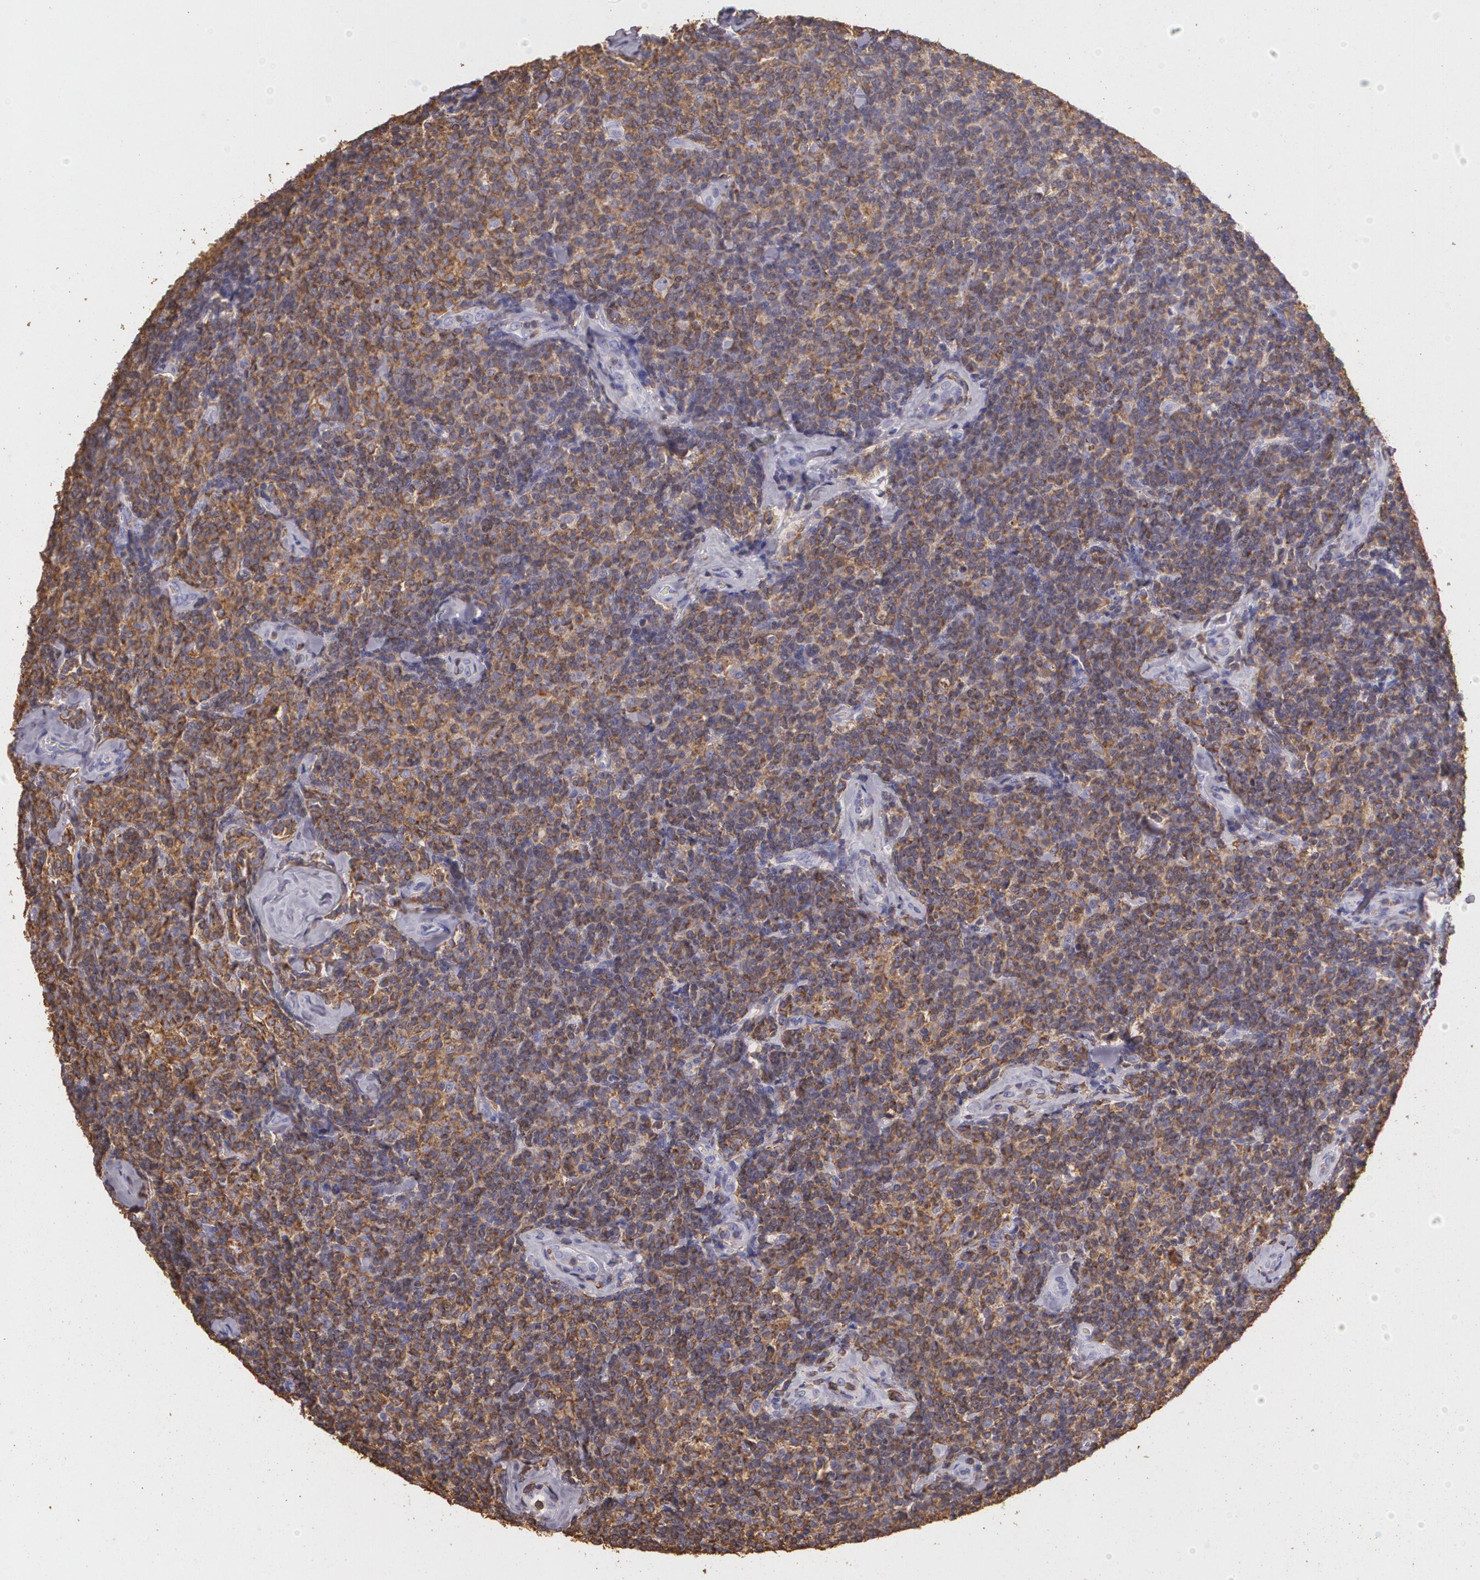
{"staining": {"intensity": "moderate", "quantity": ">75%", "location": "cytoplasmic/membranous"}, "tissue": "lymphoma", "cell_type": "Tumor cells", "image_type": "cancer", "snomed": [{"axis": "morphology", "description": "Malignant lymphoma, non-Hodgkin's type, Low grade"}, {"axis": "topography", "description": "Lymph node"}], "caption": "Immunohistochemical staining of malignant lymphoma, non-Hodgkin's type (low-grade) exhibits medium levels of moderate cytoplasmic/membranous expression in approximately >75% of tumor cells.", "gene": "TGFBR1", "patient": {"sex": "female", "age": 56}}